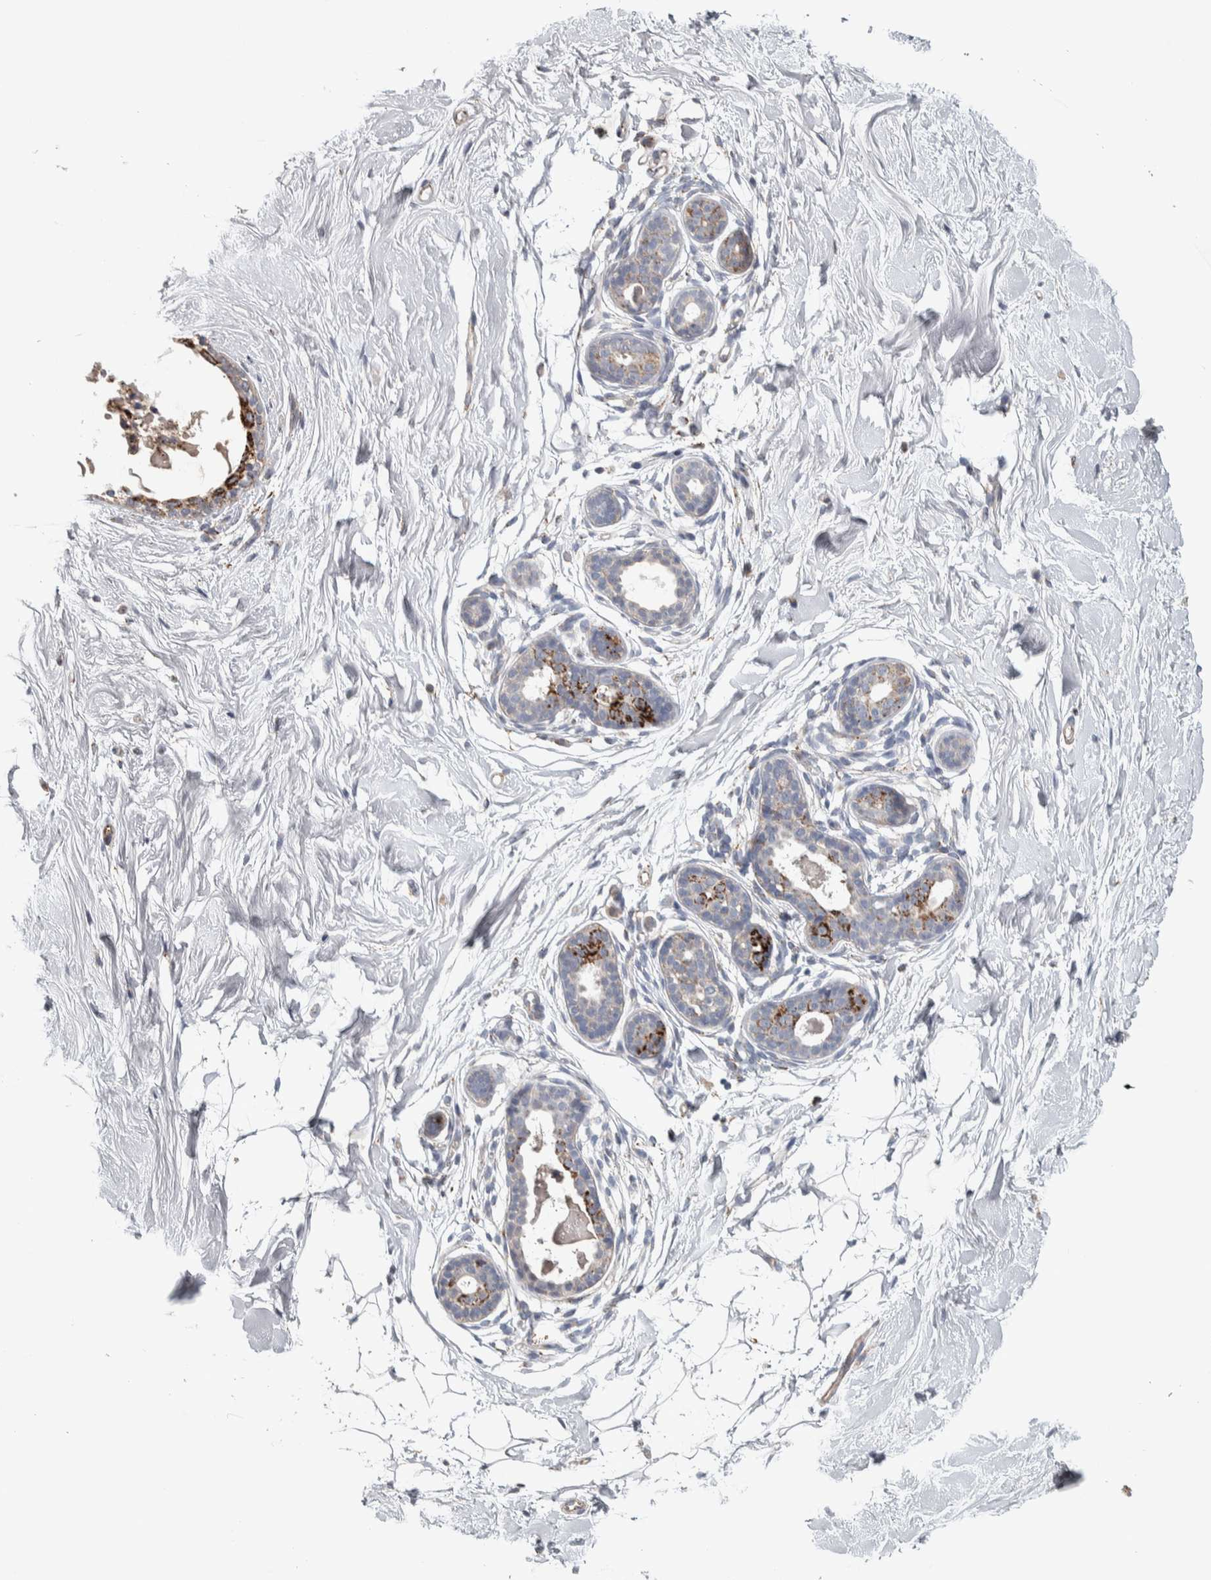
{"staining": {"intensity": "negative", "quantity": "none", "location": "none"}, "tissue": "breast", "cell_type": "Adipocytes", "image_type": "normal", "snomed": [{"axis": "morphology", "description": "Normal tissue, NOS"}, {"axis": "topography", "description": "Breast"}], "caption": "Adipocytes are negative for protein expression in unremarkable human breast.", "gene": "FAM78A", "patient": {"sex": "female", "age": 22}}